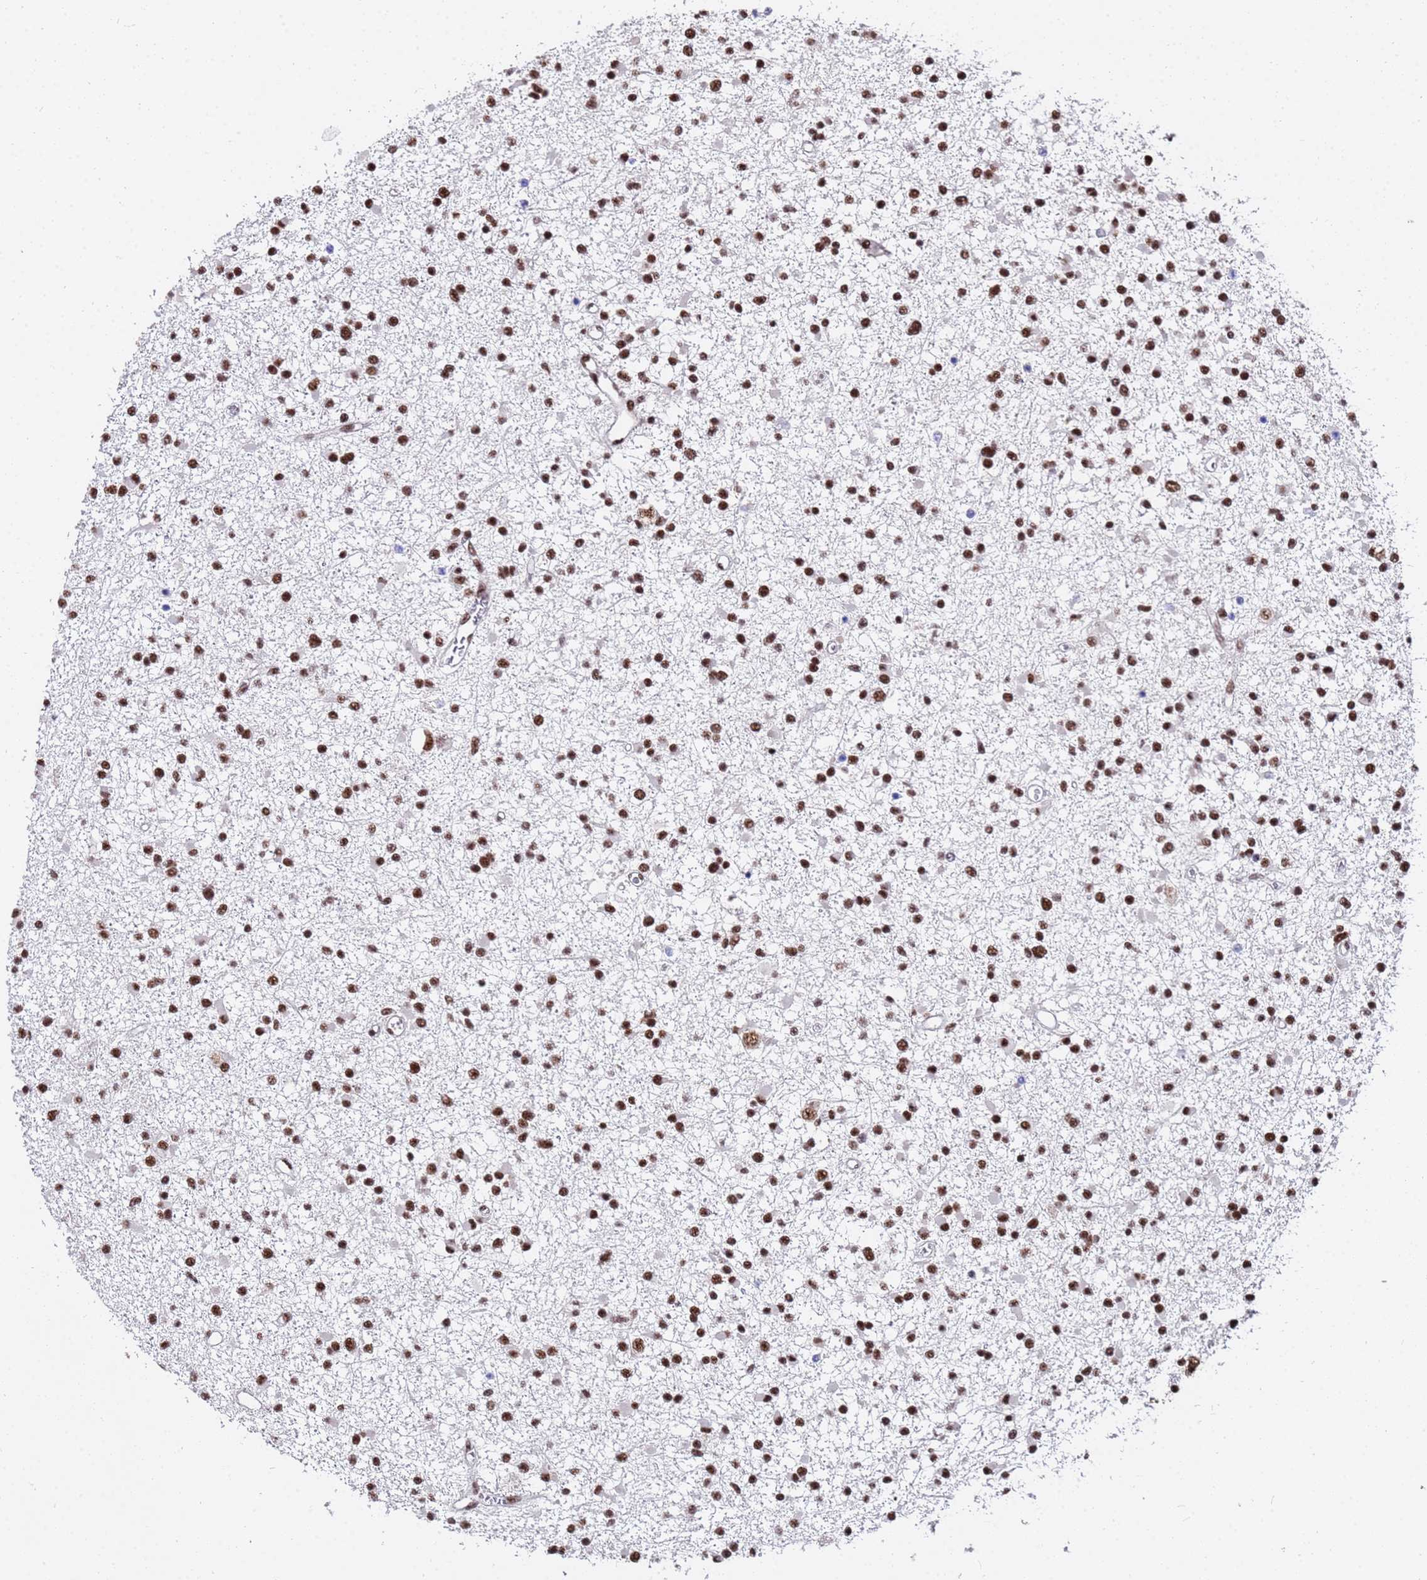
{"staining": {"intensity": "strong", "quantity": ">75%", "location": "nuclear"}, "tissue": "glioma", "cell_type": "Tumor cells", "image_type": "cancer", "snomed": [{"axis": "morphology", "description": "Glioma, malignant, Low grade"}, {"axis": "topography", "description": "Brain"}], "caption": "A high amount of strong nuclear positivity is seen in approximately >75% of tumor cells in glioma tissue.", "gene": "SF3B2", "patient": {"sex": "female", "age": 22}}